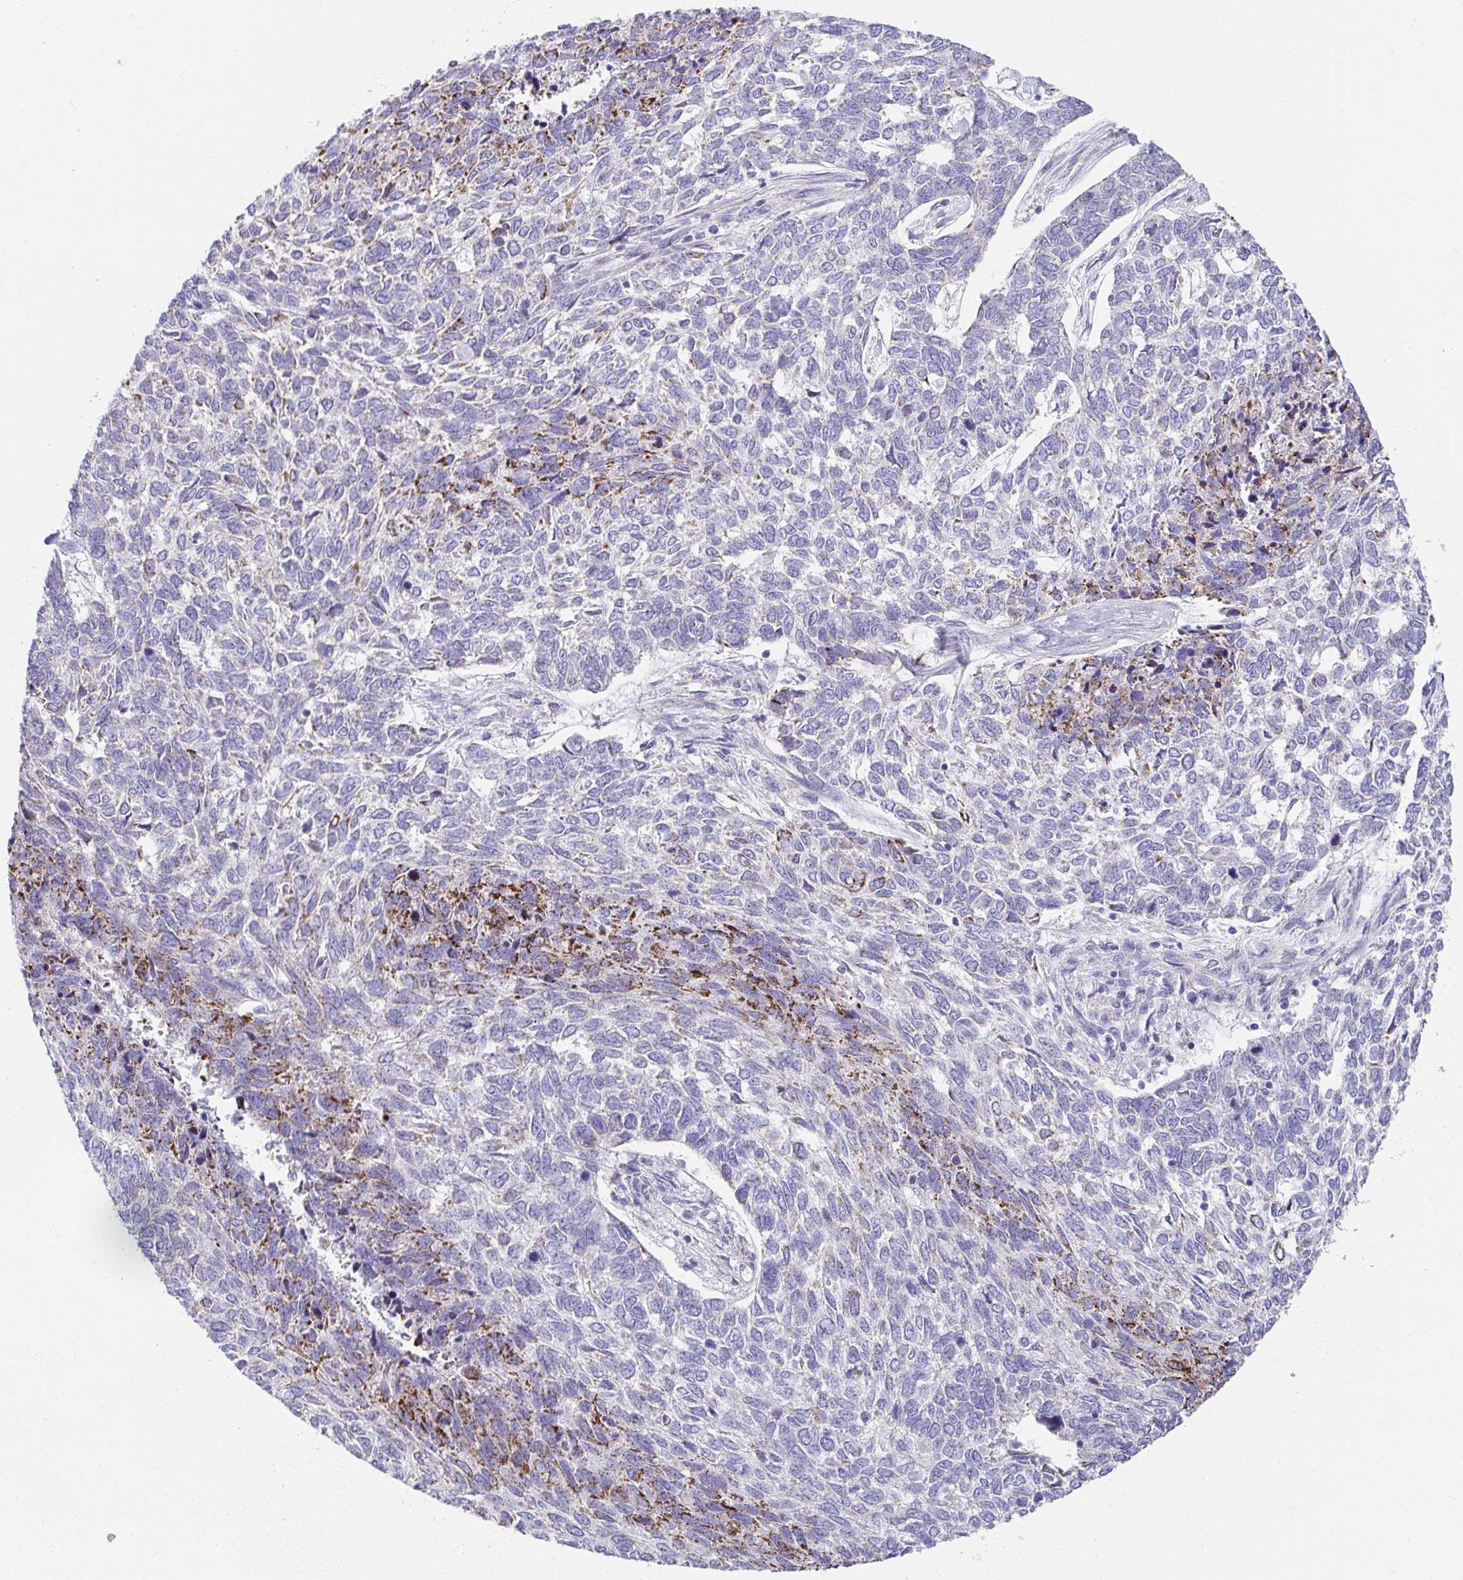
{"staining": {"intensity": "moderate", "quantity": "25%-75%", "location": "cytoplasmic/membranous"}, "tissue": "skin cancer", "cell_type": "Tumor cells", "image_type": "cancer", "snomed": [{"axis": "morphology", "description": "Basal cell carcinoma"}, {"axis": "topography", "description": "Skin"}], "caption": "Immunohistochemical staining of human skin cancer reveals medium levels of moderate cytoplasmic/membranous staining in about 25%-75% of tumor cells.", "gene": "PRRG3", "patient": {"sex": "female", "age": 65}}